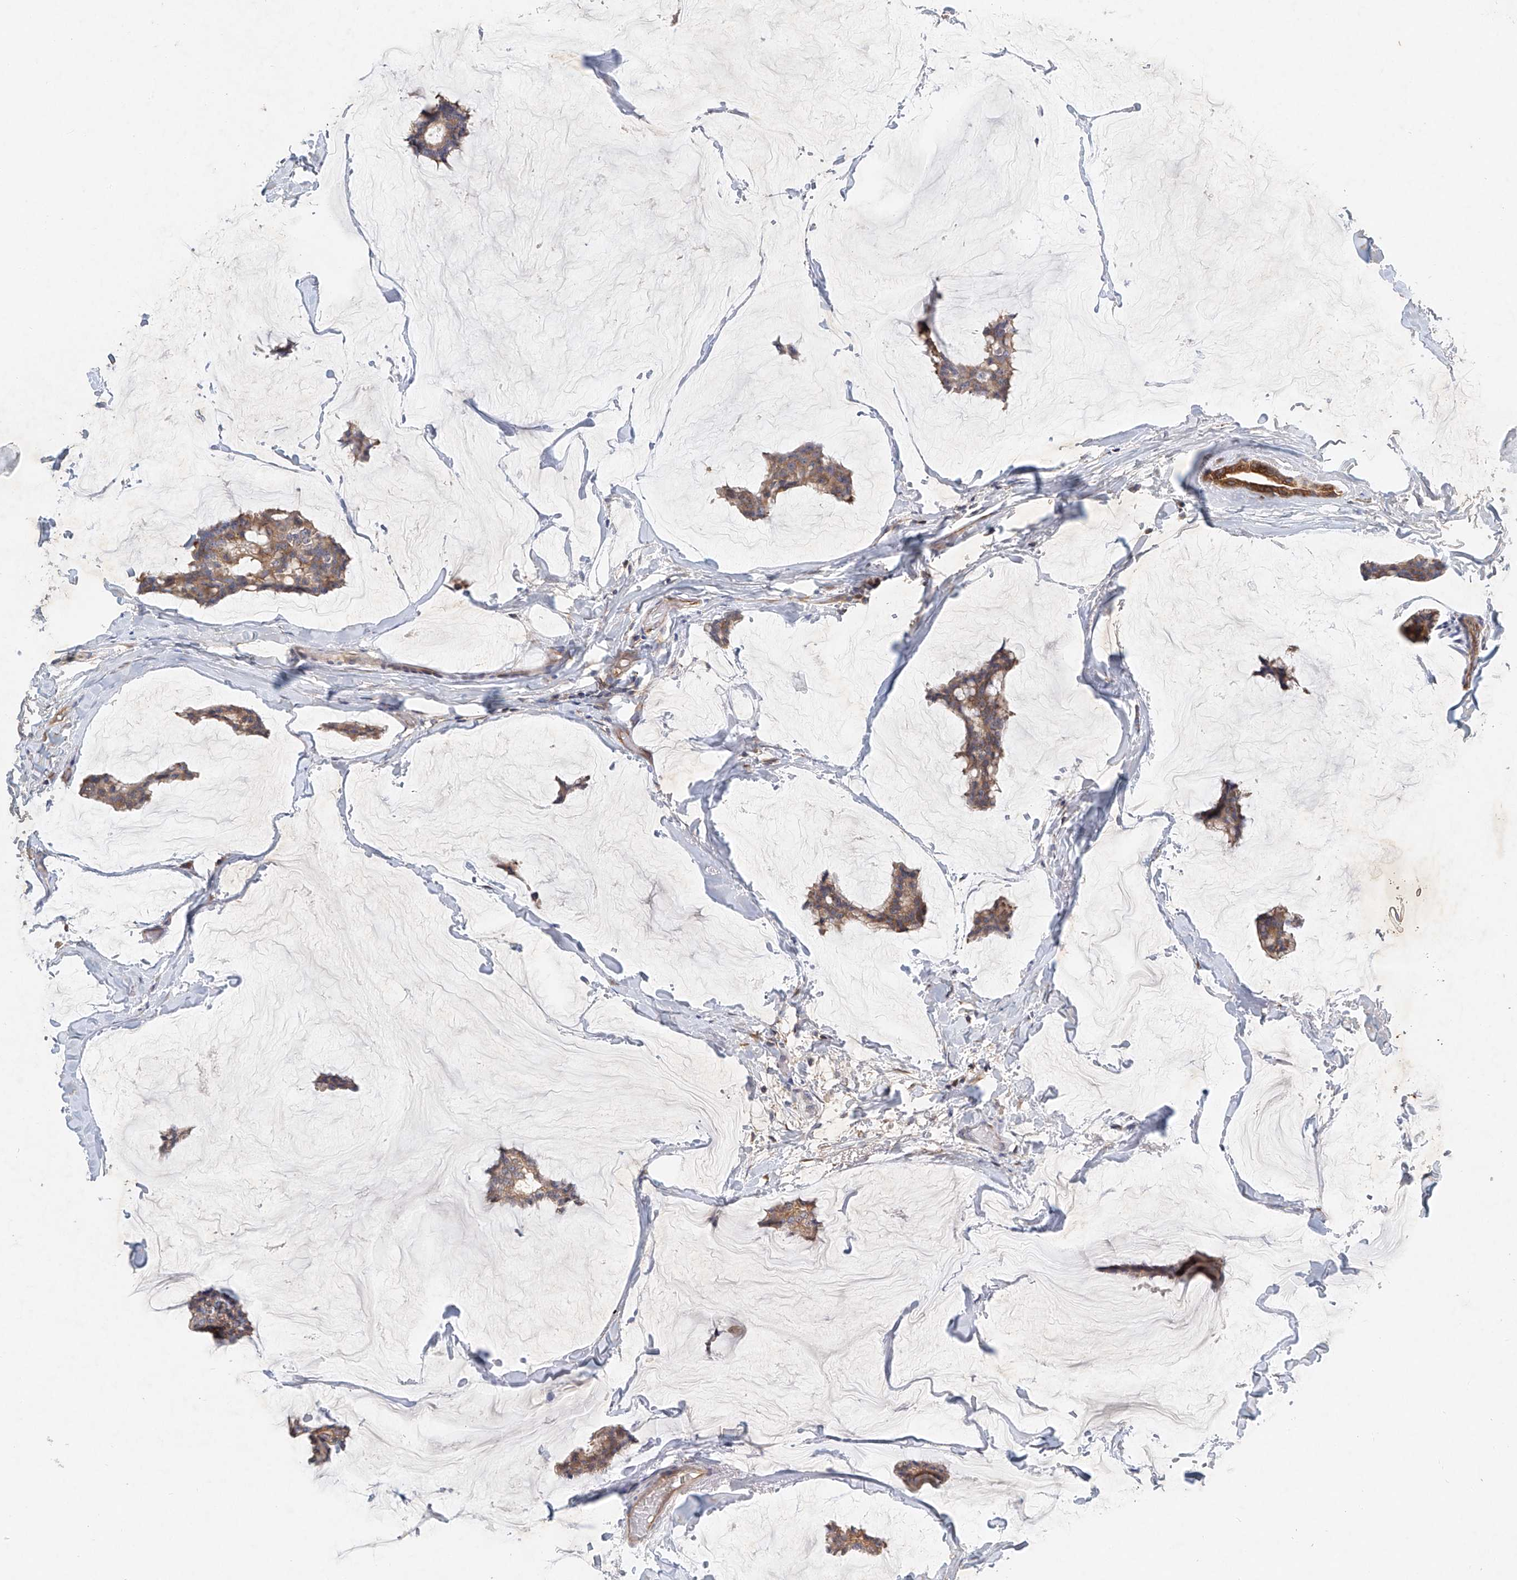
{"staining": {"intensity": "moderate", "quantity": ">75%", "location": "cytoplasmic/membranous"}, "tissue": "breast cancer", "cell_type": "Tumor cells", "image_type": "cancer", "snomed": [{"axis": "morphology", "description": "Duct carcinoma"}, {"axis": "topography", "description": "Breast"}], "caption": "Brown immunohistochemical staining in human breast cancer reveals moderate cytoplasmic/membranous positivity in approximately >75% of tumor cells.", "gene": "CARMIL1", "patient": {"sex": "female", "age": 93}}